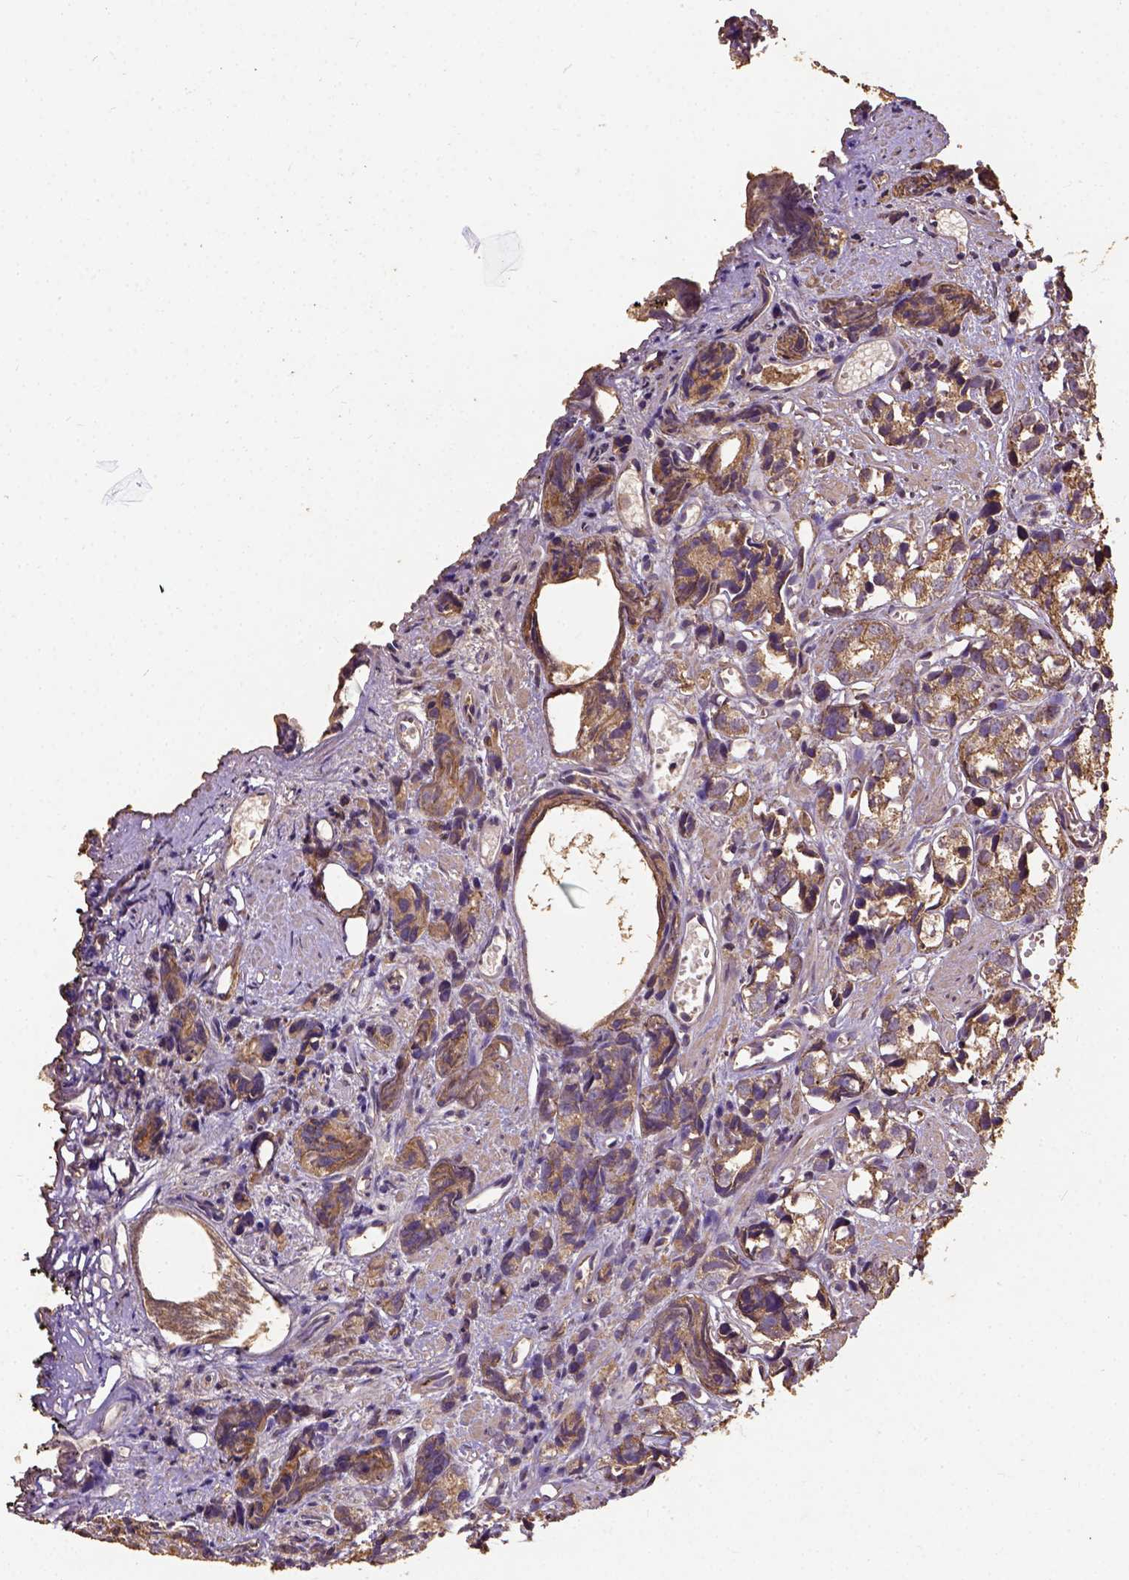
{"staining": {"intensity": "moderate", "quantity": "25%-75%", "location": "cytoplasmic/membranous"}, "tissue": "prostate cancer", "cell_type": "Tumor cells", "image_type": "cancer", "snomed": [{"axis": "morphology", "description": "Adenocarcinoma, High grade"}, {"axis": "topography", "description": "Prostate"}], "caption": "Prostate cancer stained with a protein marker displays moderate staining in tumor cells.", "gene": "ATP1B3", "patient": {"sex": "male", "age": 77}}